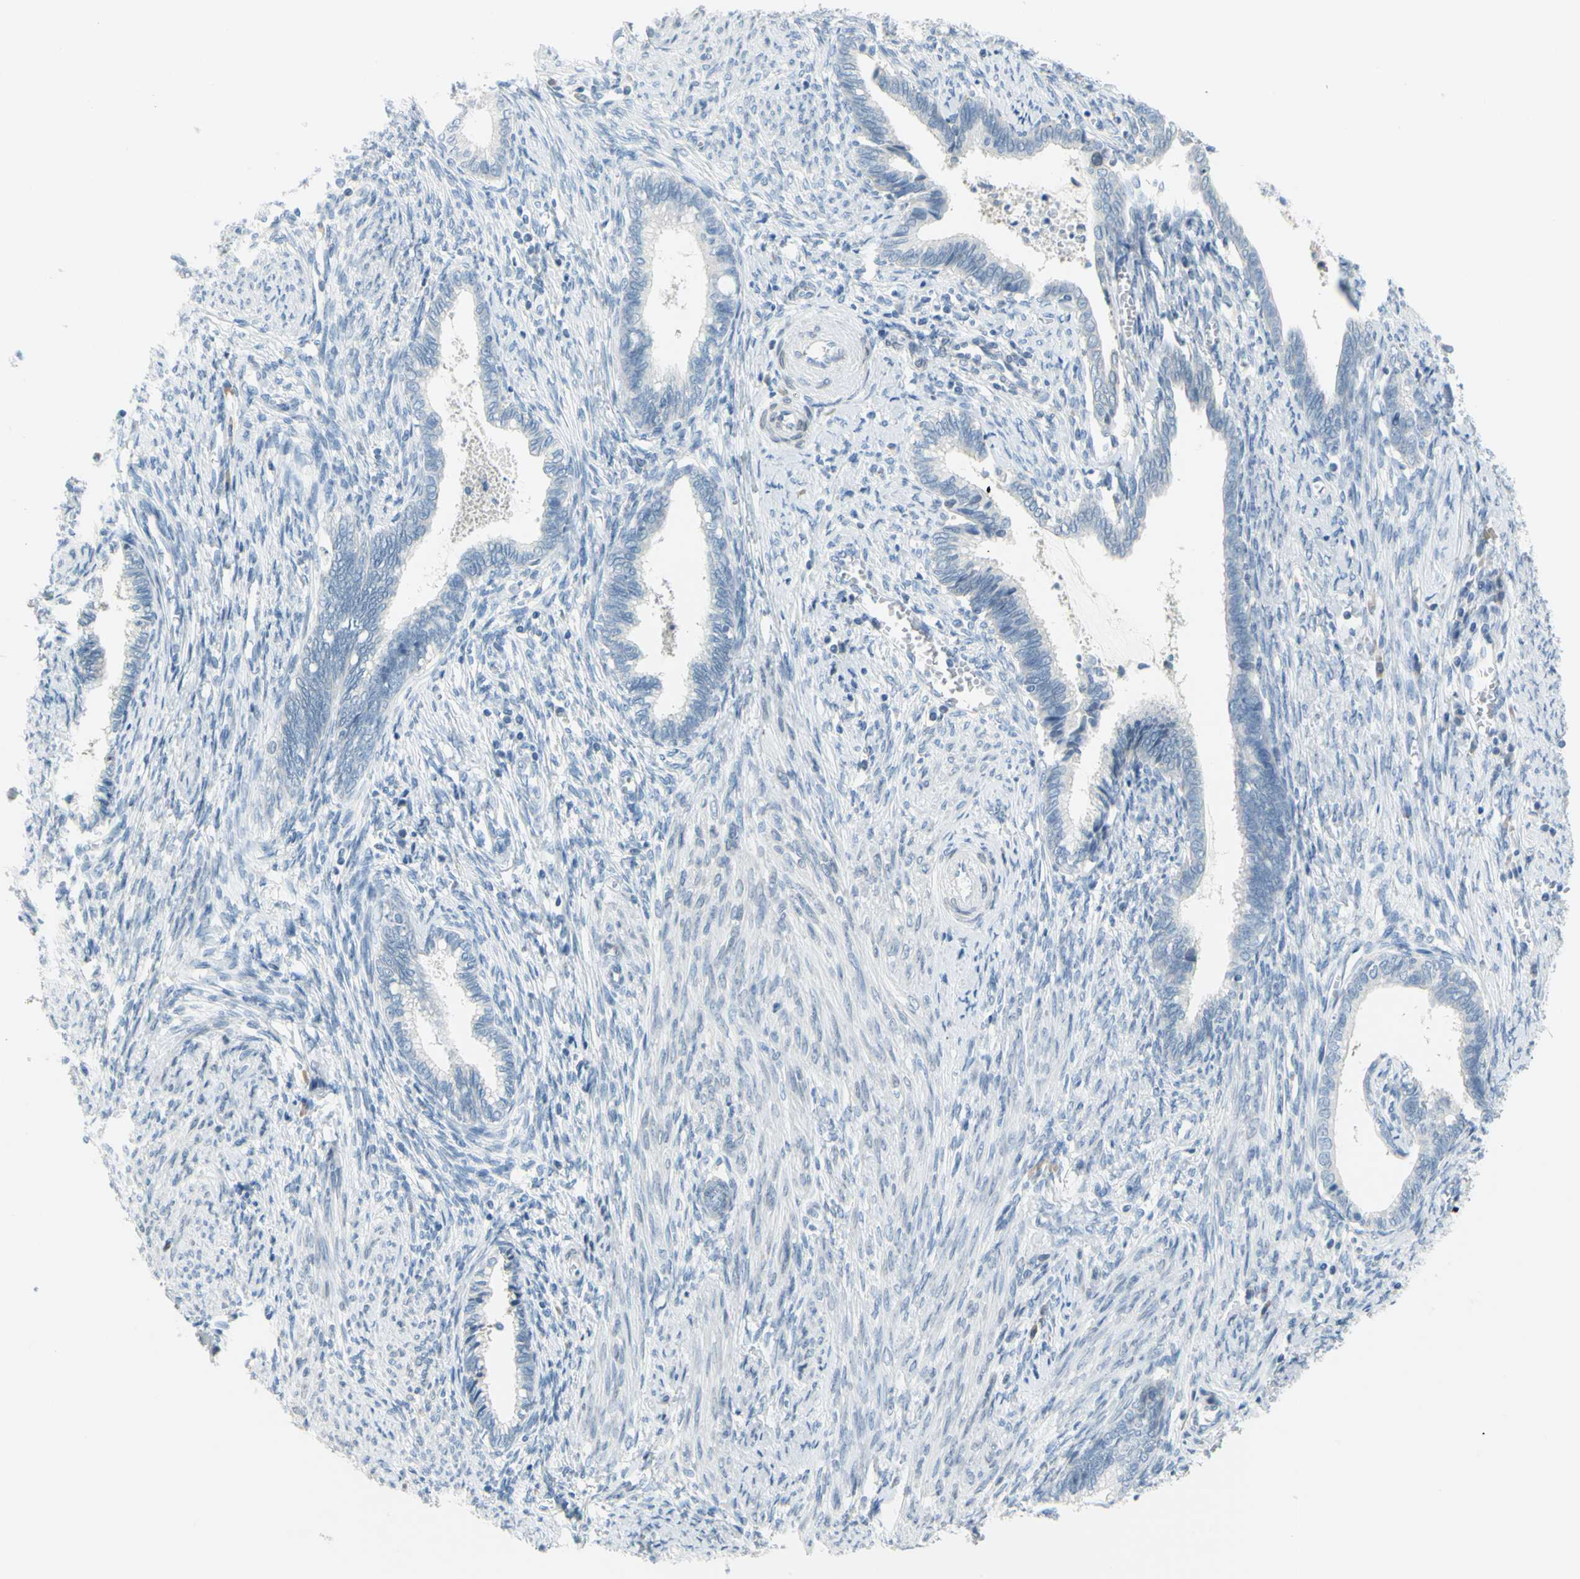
{"staining": {"intensity": "negative", "quantity": "none", "location": "none"}, "tissue": "cervical cancer", "cell_type": "Tumor cells", "image_type": "cancer", "snomed": [{"axis": "morphology", "description": "Adenocarcinoma, NOS"}, {"axis": "topography", "description": "Cervix"}], "caption": "IHC image of neoplastic tissue: human cervical adenocarcinoma stained with DAB demonstrates no significant protein staining in tumor cells.", "gene": "DCT", "patient": {"sex": "female", "age": 44}}